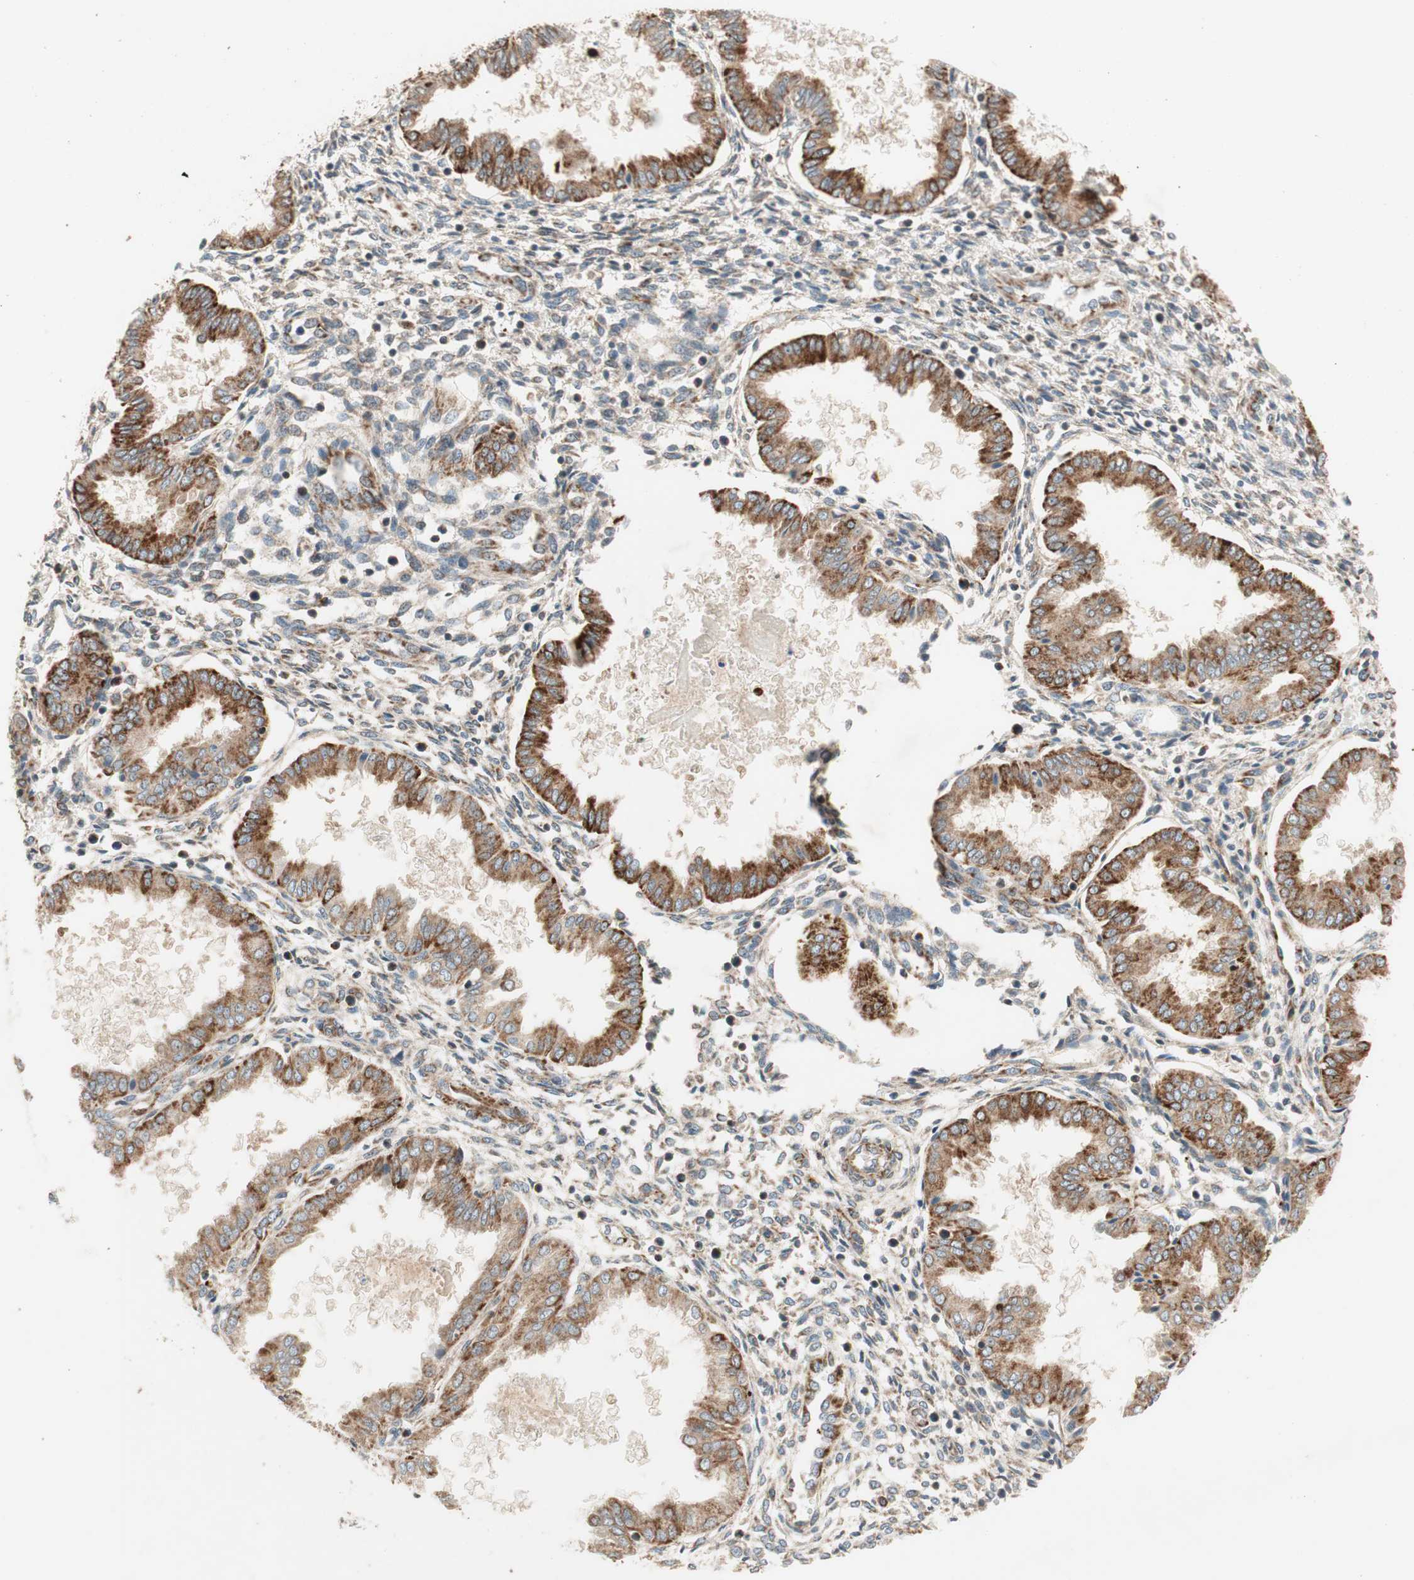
{"staining": {"intensity": "weak", "quantity": "25%-75%", "location": "cytoplasmic/membranous"}, "tissue": "endometrium", "cell_type": "Cells in endometrial stroma", "image_type": "normal", "snomed": [{"axis": "morphology", "description": "Normal tissue, NOS"}, {"axis": "topography", "description": "Endometrium"}], "caption": "This histopathology image shows immunohistochemistry (IHC) staining of benign endometrium, with low weak cytoplasmic/membranous positivity in about 25%-75% of cells in endometrial stroma.", "gene": "AKAP1", "patient": {"sex": "female", "age": 33}}